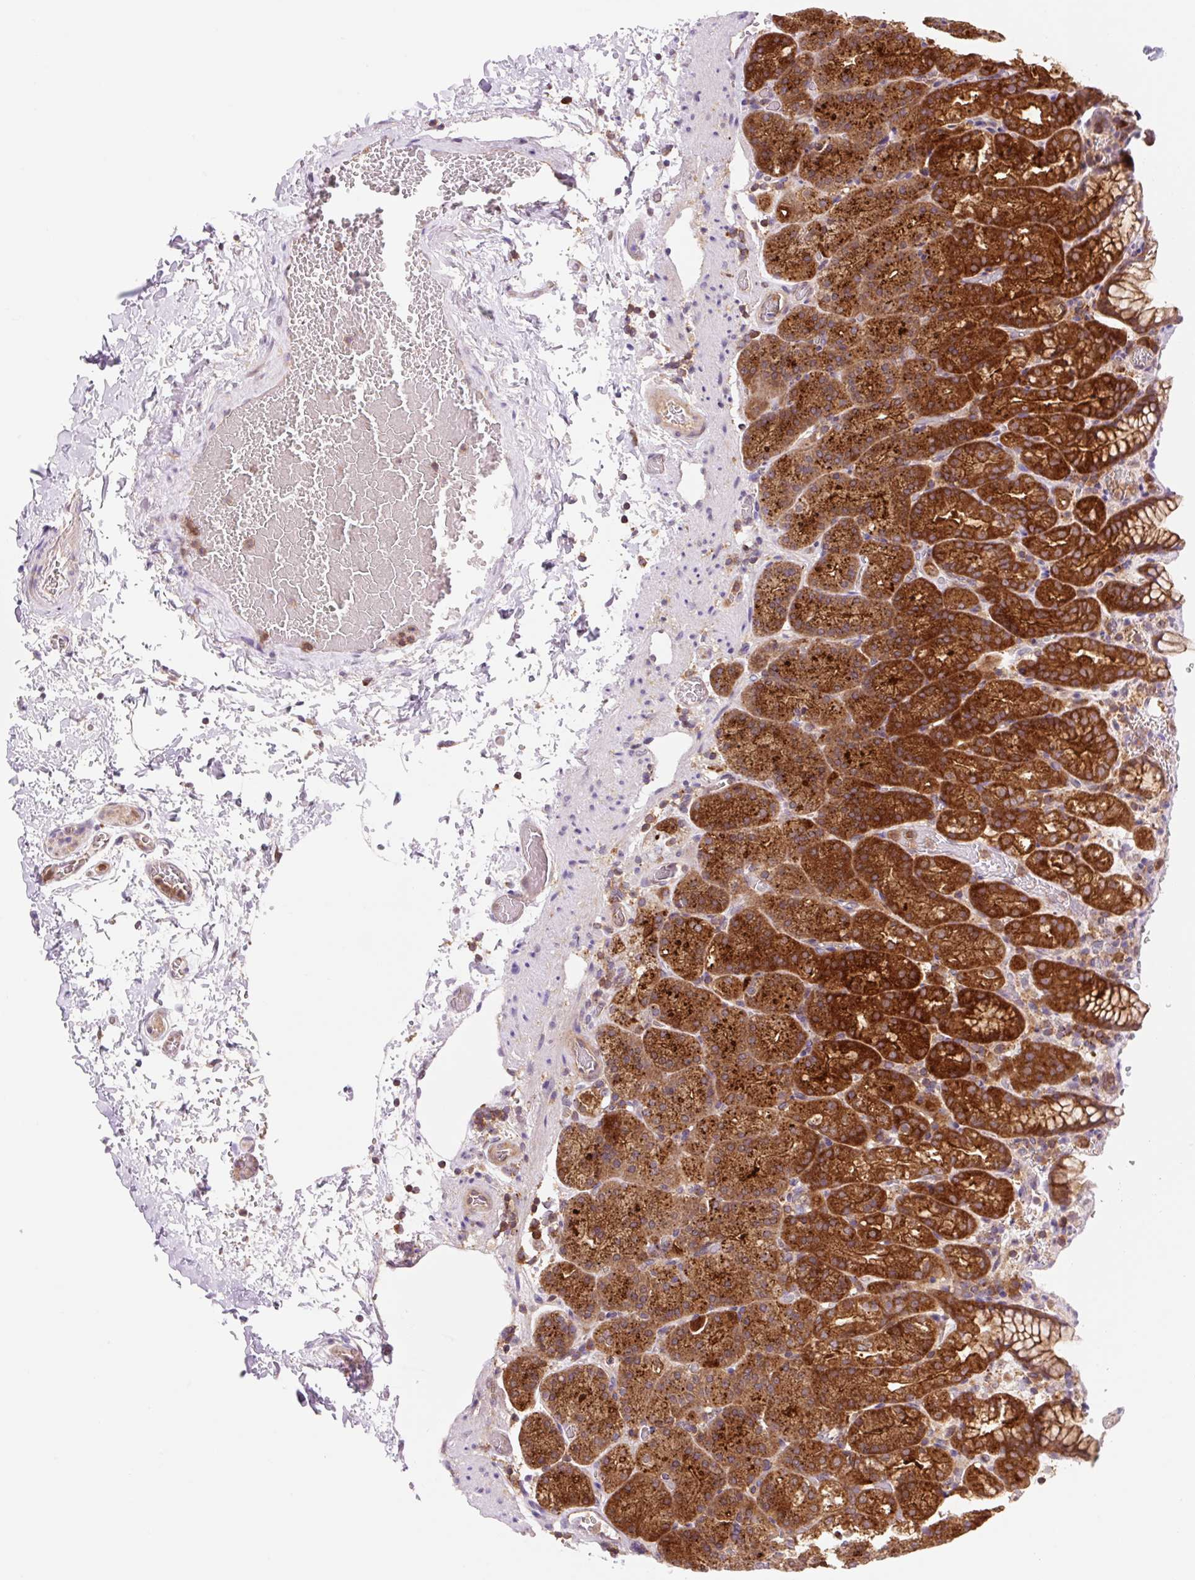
{"staining": {"intensity": "strong", "quantity": ">75%", "location": "cytoplasmic/membranous"}, "tissue": "stomach", "cell_type": "Glandular cells", "image_type": "normal", "snomed": [{"axis": "morphology", "description": "Normal tissue, NOS"}, {"axis": "topography", "description": "Stomach, upper"}], "caption": "High-power microscopy captured an immunohistochemistry histopathology image of normal stomach, revealing strong cytoplasmic/membranous staining in approximately >75% of glandular cells. The staining was performed using DAB to visualize the protein expression in brown, while the nuclei were stained in blue with hematoxylin (Magnification: 20x).", "gene": "VPS4A", "patient": {"sex": "female", "age": 81}}